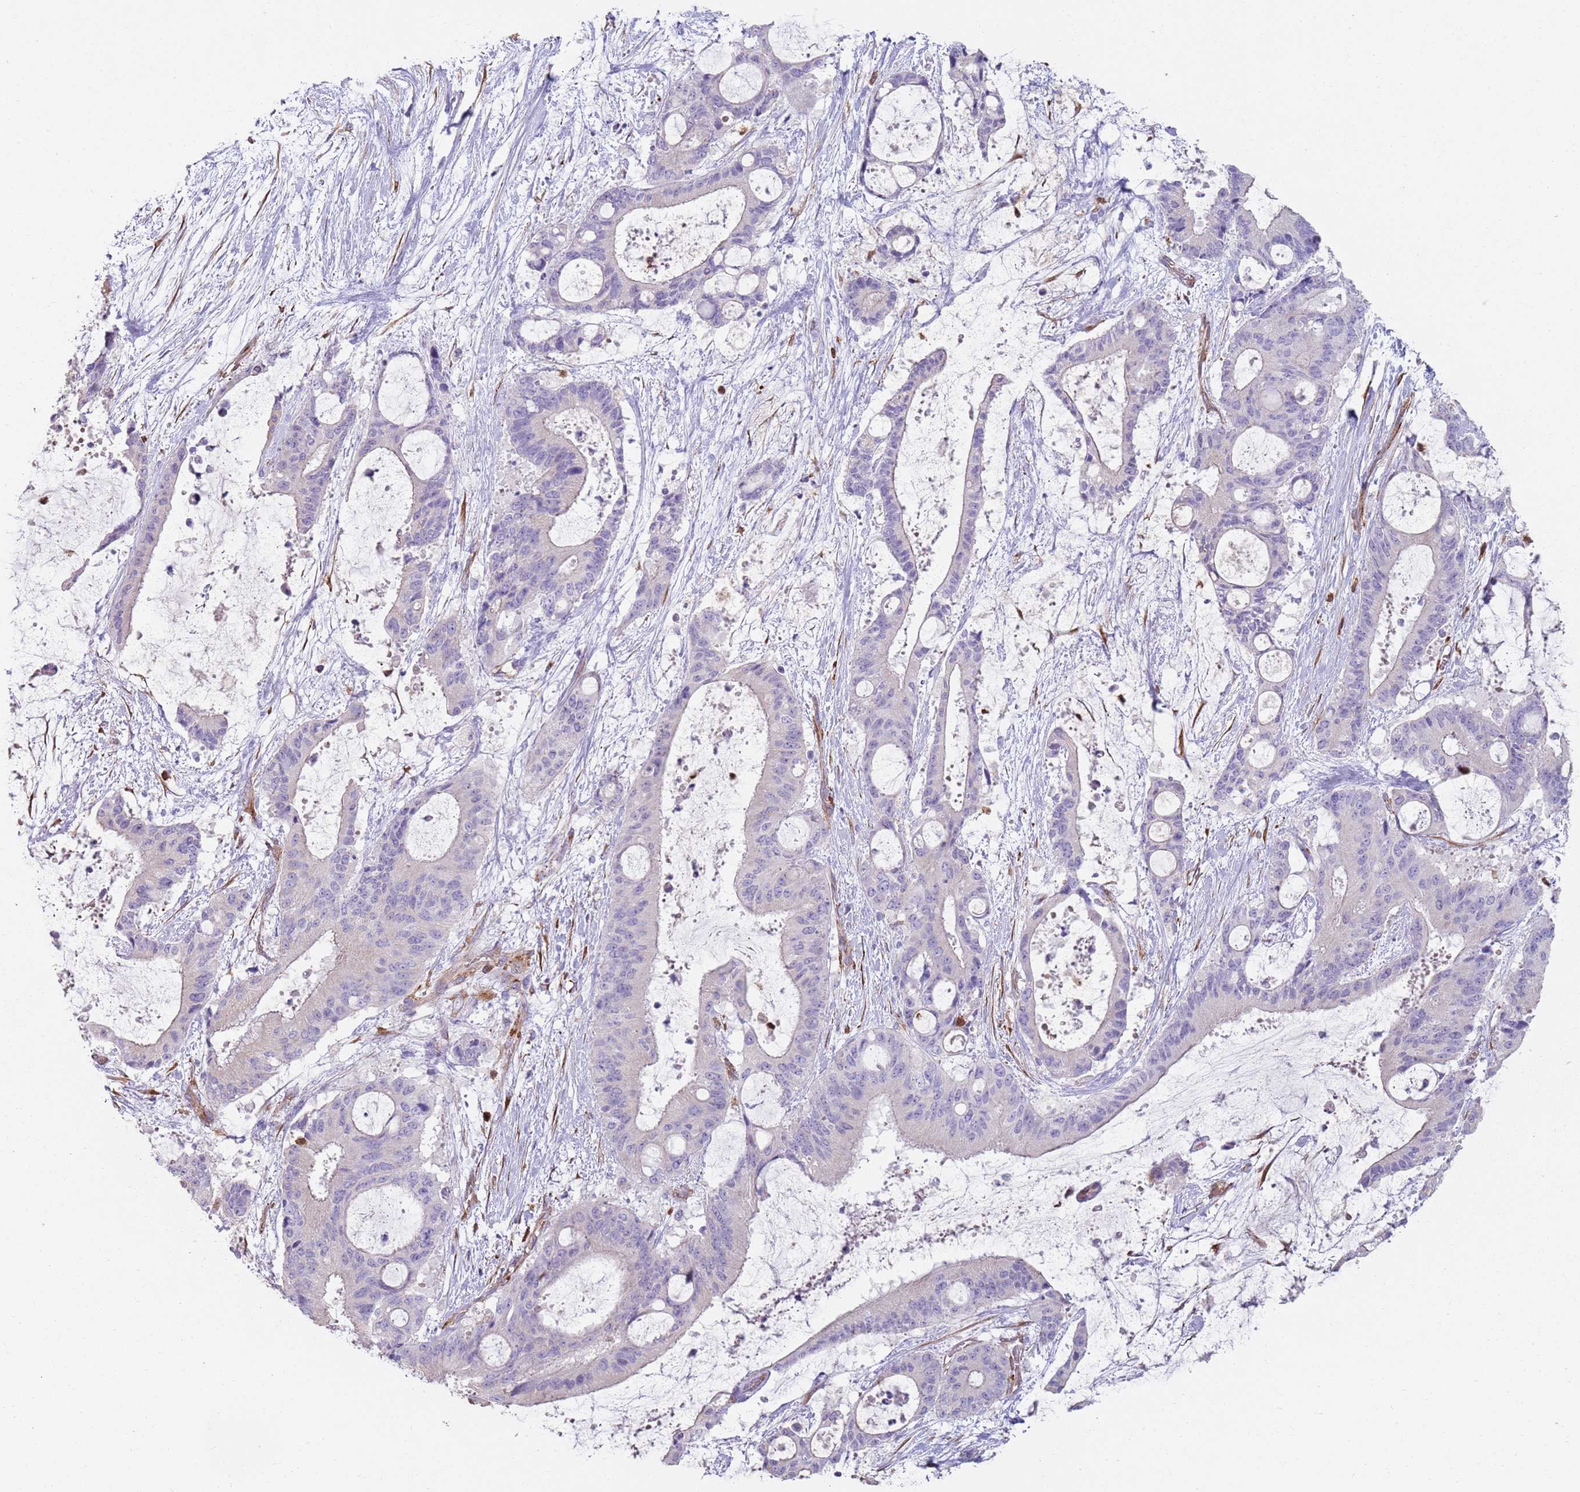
{"staining": {"intensity": "negative", "quantity": "none", "location": "none"}, "tissue": "liver cancer", "cell_type": "Tumor cells", "image_type": "cancer", "snomed": [{"axis": "morphology", "description": "Normal tissue, NOS"}, {"axis": "morphology", "description": "Cholangiocarcinoma"}, {"axis": "topography", "description": "Liver"}, {"axis": "topography", "description": "Peripheral nerve tissue"}], "caption": "Immunohistochemical staining of liver cholangiocarcinoma exhibits no significant staining in tumor cells.", "gene": "PHLPP2", "patient": {"sex": "female", "age": 73}}